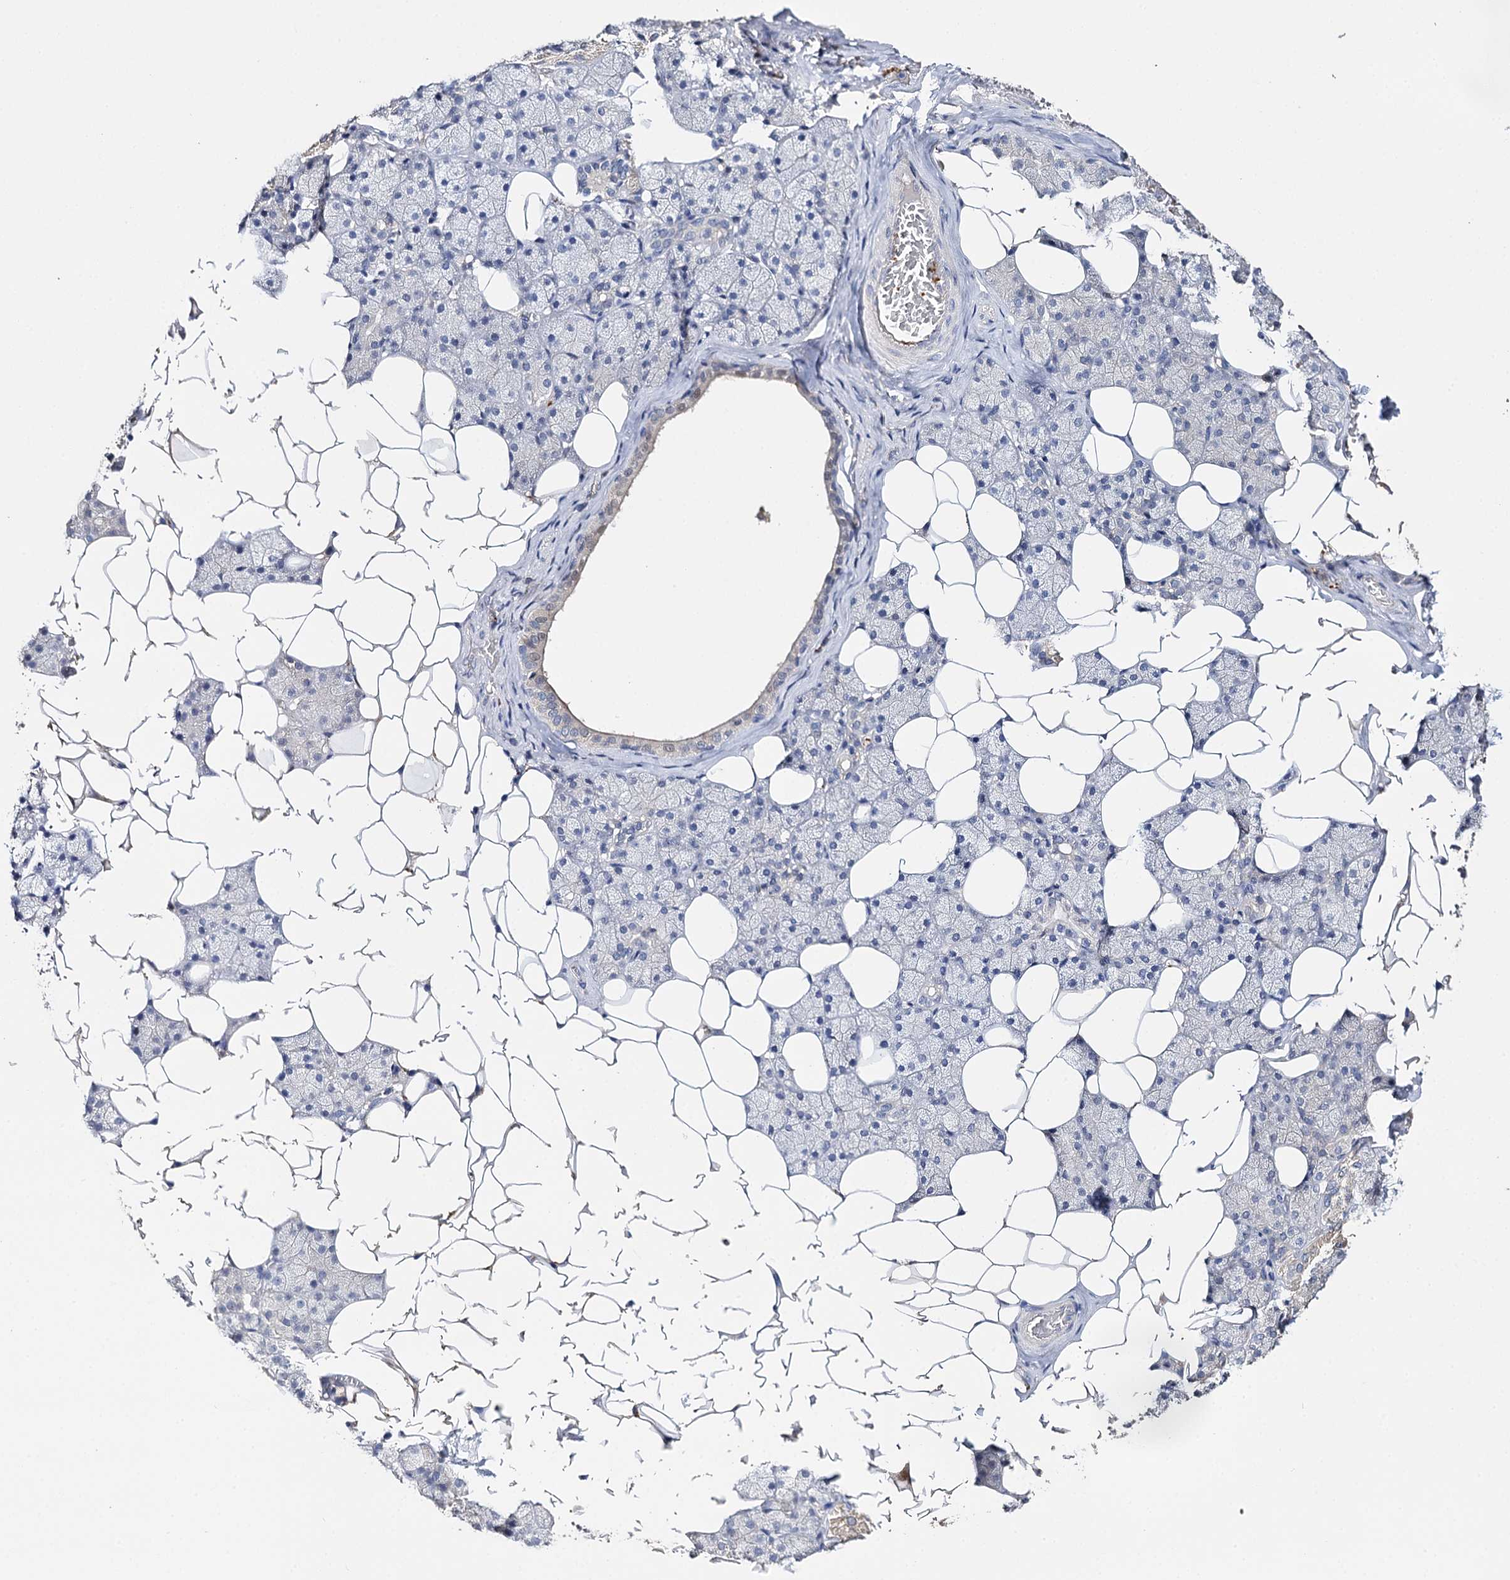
{"staining": {"intensity": "negative", "quantity": "none", "location": "none"}, "tissue": "salivary gland", "cell_type": "Glandular cells", "image_type": "normal", "snomed": [{"axis": "morphology", "description": "Normal tissue, NOS"}, {"axis": "topography", "description": "Salivary gland"}], "caption": "DAB immunohistochemical staining of benign human salivary gland exhibits no significant positivity in glandular cells.", "gene": "DNAH6", "patient": {"sex": "female", "age": 33}}